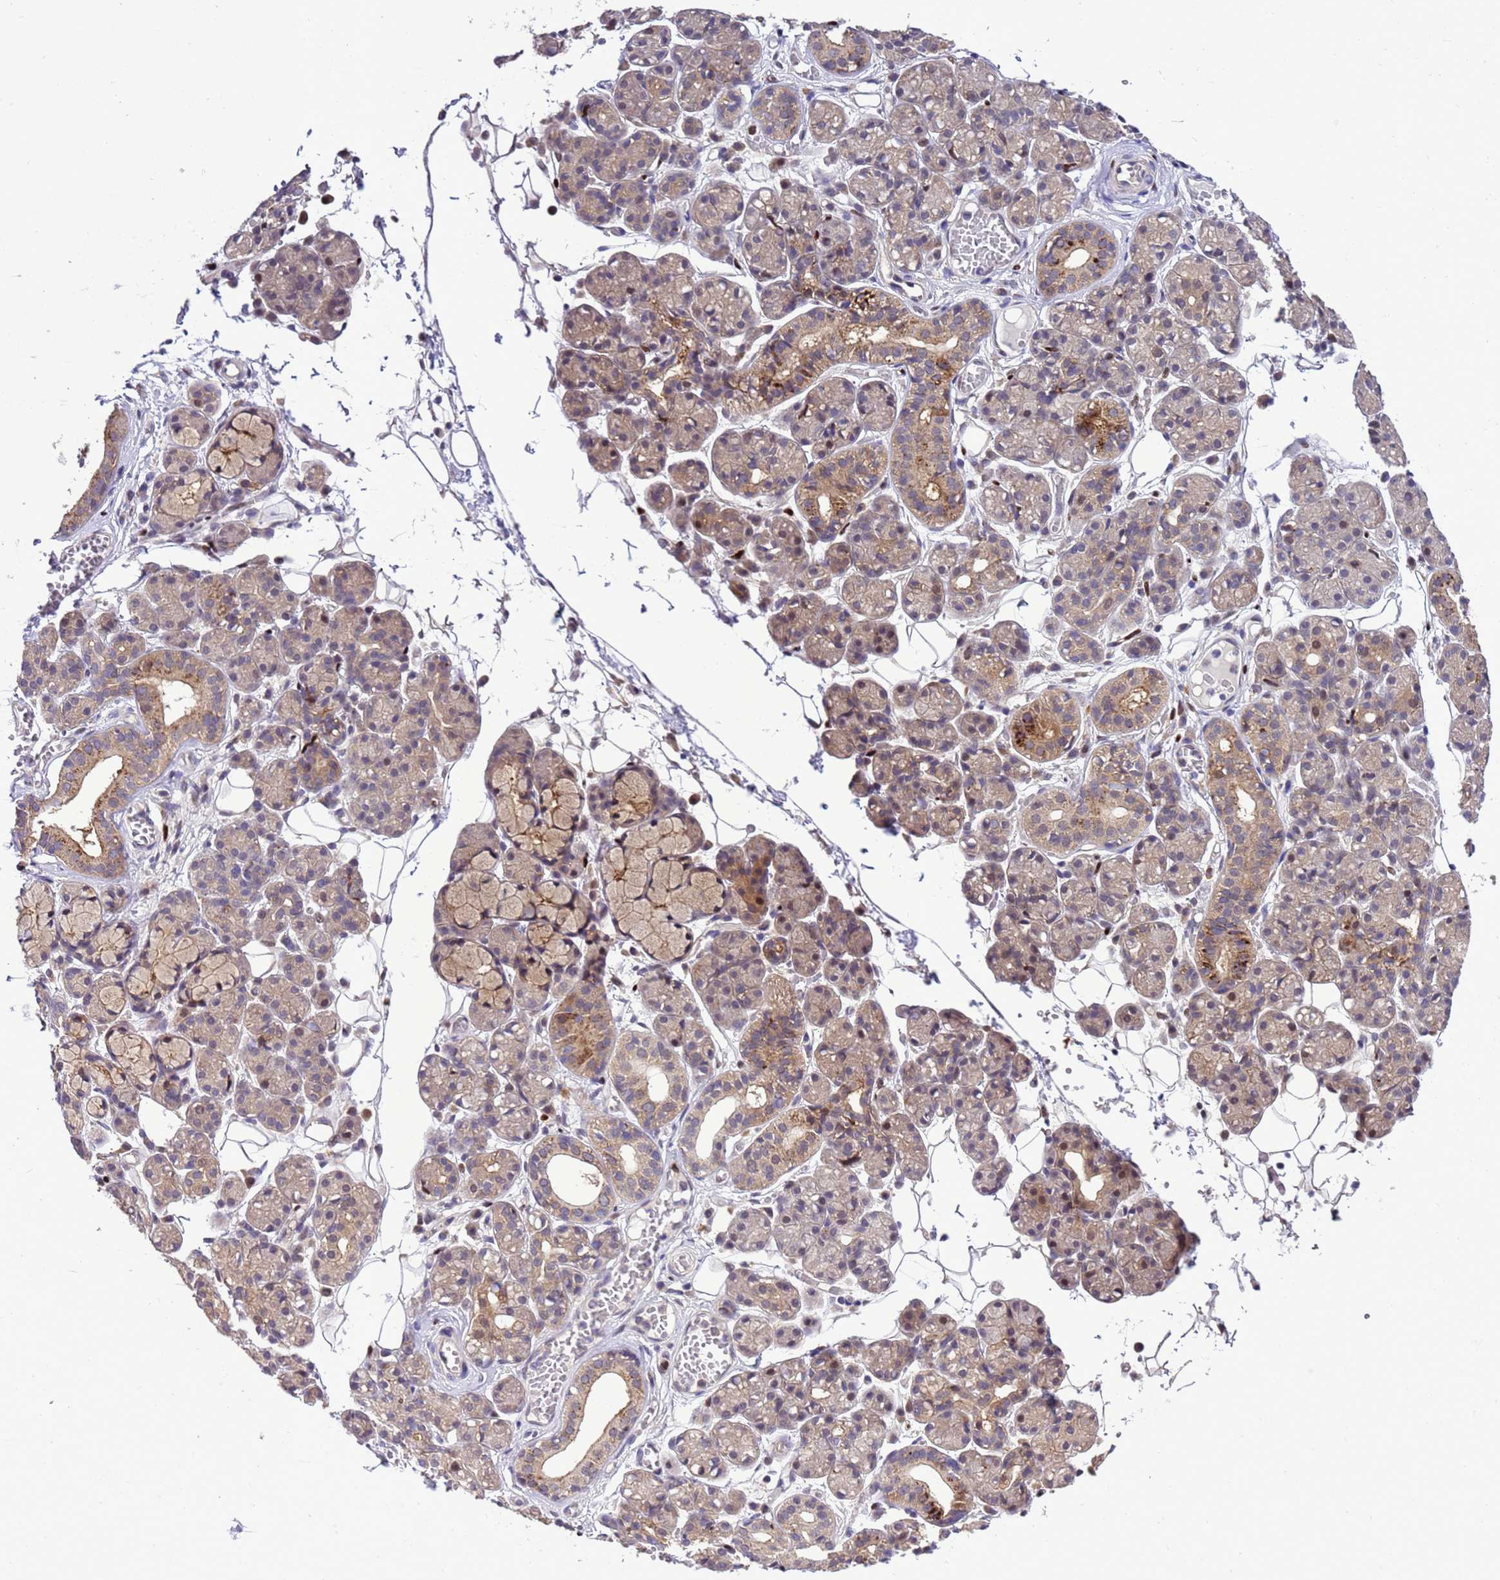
{"staining": {"intensity": "moderate", "quantity": "25%-75%", "location": "cytoplasmic/membranous,nuclear"}, "tissue": "salivary gland", "cell_type": "Glandular cells", "image_type": "normal", "snomed": [{"axis": "morphology", "description": "Normal tissue, NOS"}, {"axis": "topography", "description": "Salivary gland"}], "caption": "Salivary gland stained with immunohistochemistry (IHC) demonstrates moderate cytoplasmic/membranous,nuclear positivity in approximately 25%-75% of glandular cells. (Stains: DAB (3,3'-diaminobenzidine) in brown, nuclei in blue, Microscopy: brightfield microscopy at high magnification).", "gene": "RASD1", "patient": {"sex": "male", "age": 63}}